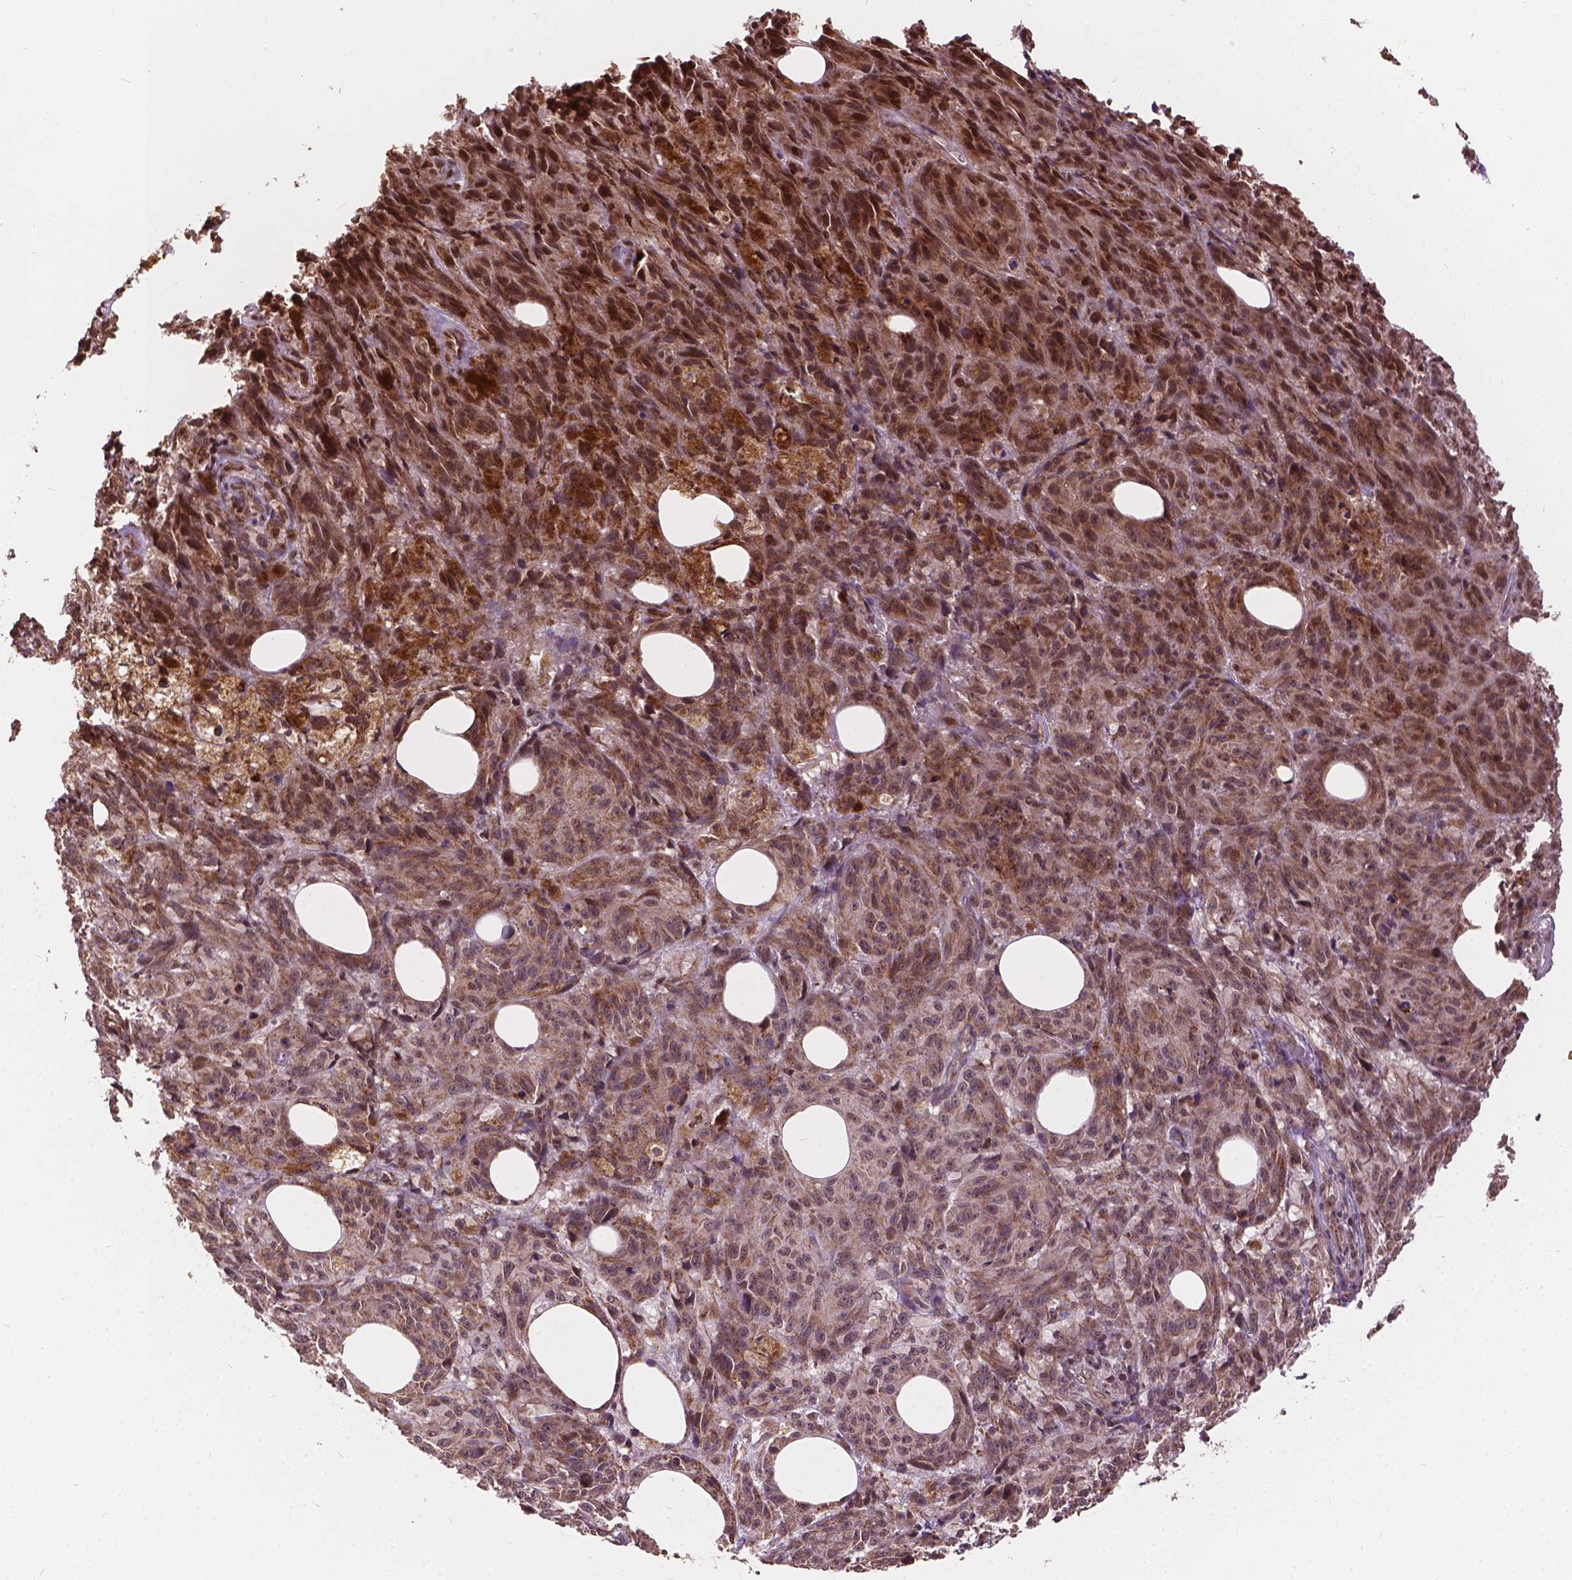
{"staining": {"intensity": "moderate", "quantity": ">75%", "location": "nuclear"}, "tissue": "melanoma", "cell_type": "Tumor cells", "image_type": "cancer", "snomed": [{"axis": "morphology", "description": "Malignant melanoma, NOS"}, {"axis": "topography", "description": "Skin"}], "caption": "Immunohistochemistry (IHC) histopathology image of neoplastic tissue: human melanoma stained using immunohistochemistry (IHC) displays medium levels of moderate protein expression localized specifically in the nuclear of tumor cells, appearing as a nuclear brown color.", "gene": "GPS2", "patient": {"sex": "female", "age": 34}}